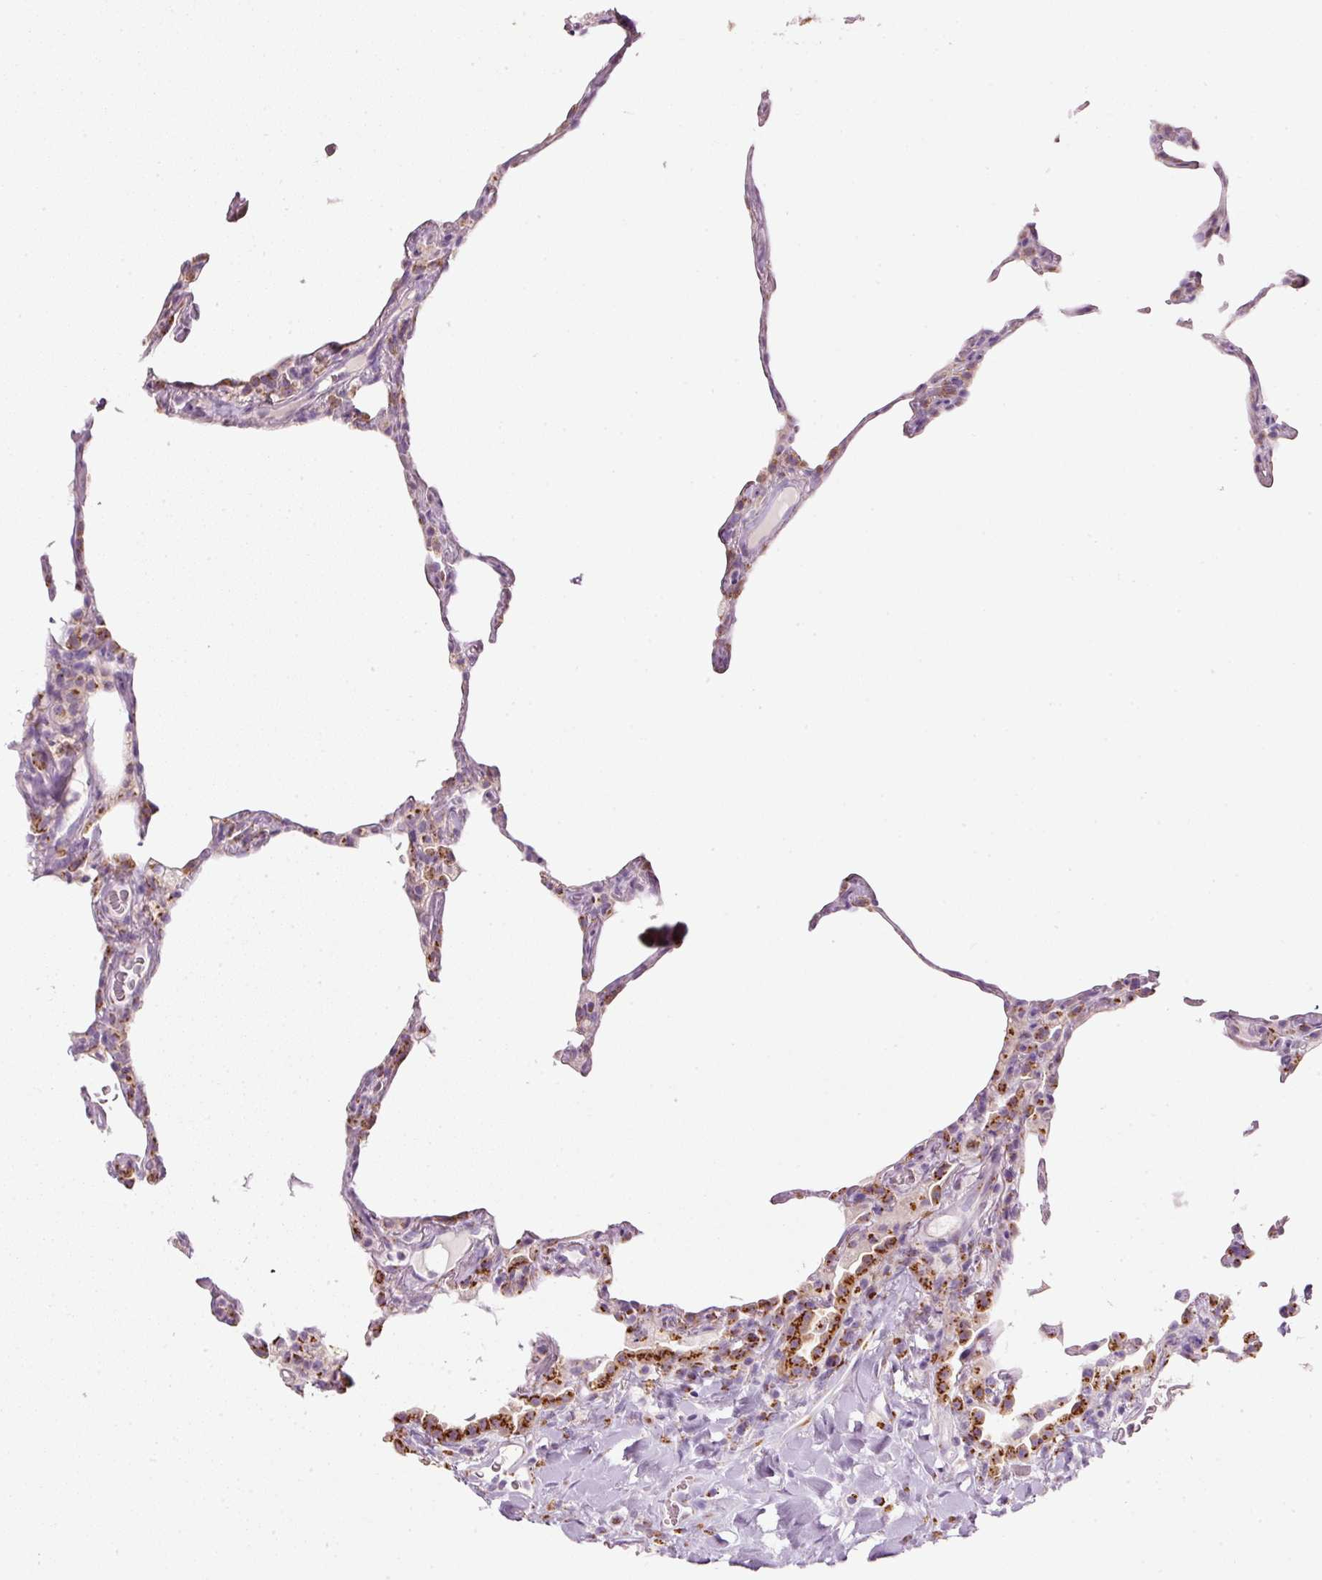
{"staining": {"intensity": "strong", "quantity": "<25%", "location": "cytoplasmic/membranous"}, "tissue": "lung", "cell_type": "Alveolar cells", "image_type": "normal", "snomed": [{"axis": "morphology", "description": "Normal tissue, NOS"}, {"axis": "topography", "description": "Lung"}], "caption": "Lung stained with a brown dye demonstrates strong cytoplasmic/membranous positive positivity in about <25% of alveolar cells.", "gene": "PDXDC1", "patient": {"sex": "female", "age": 57}}